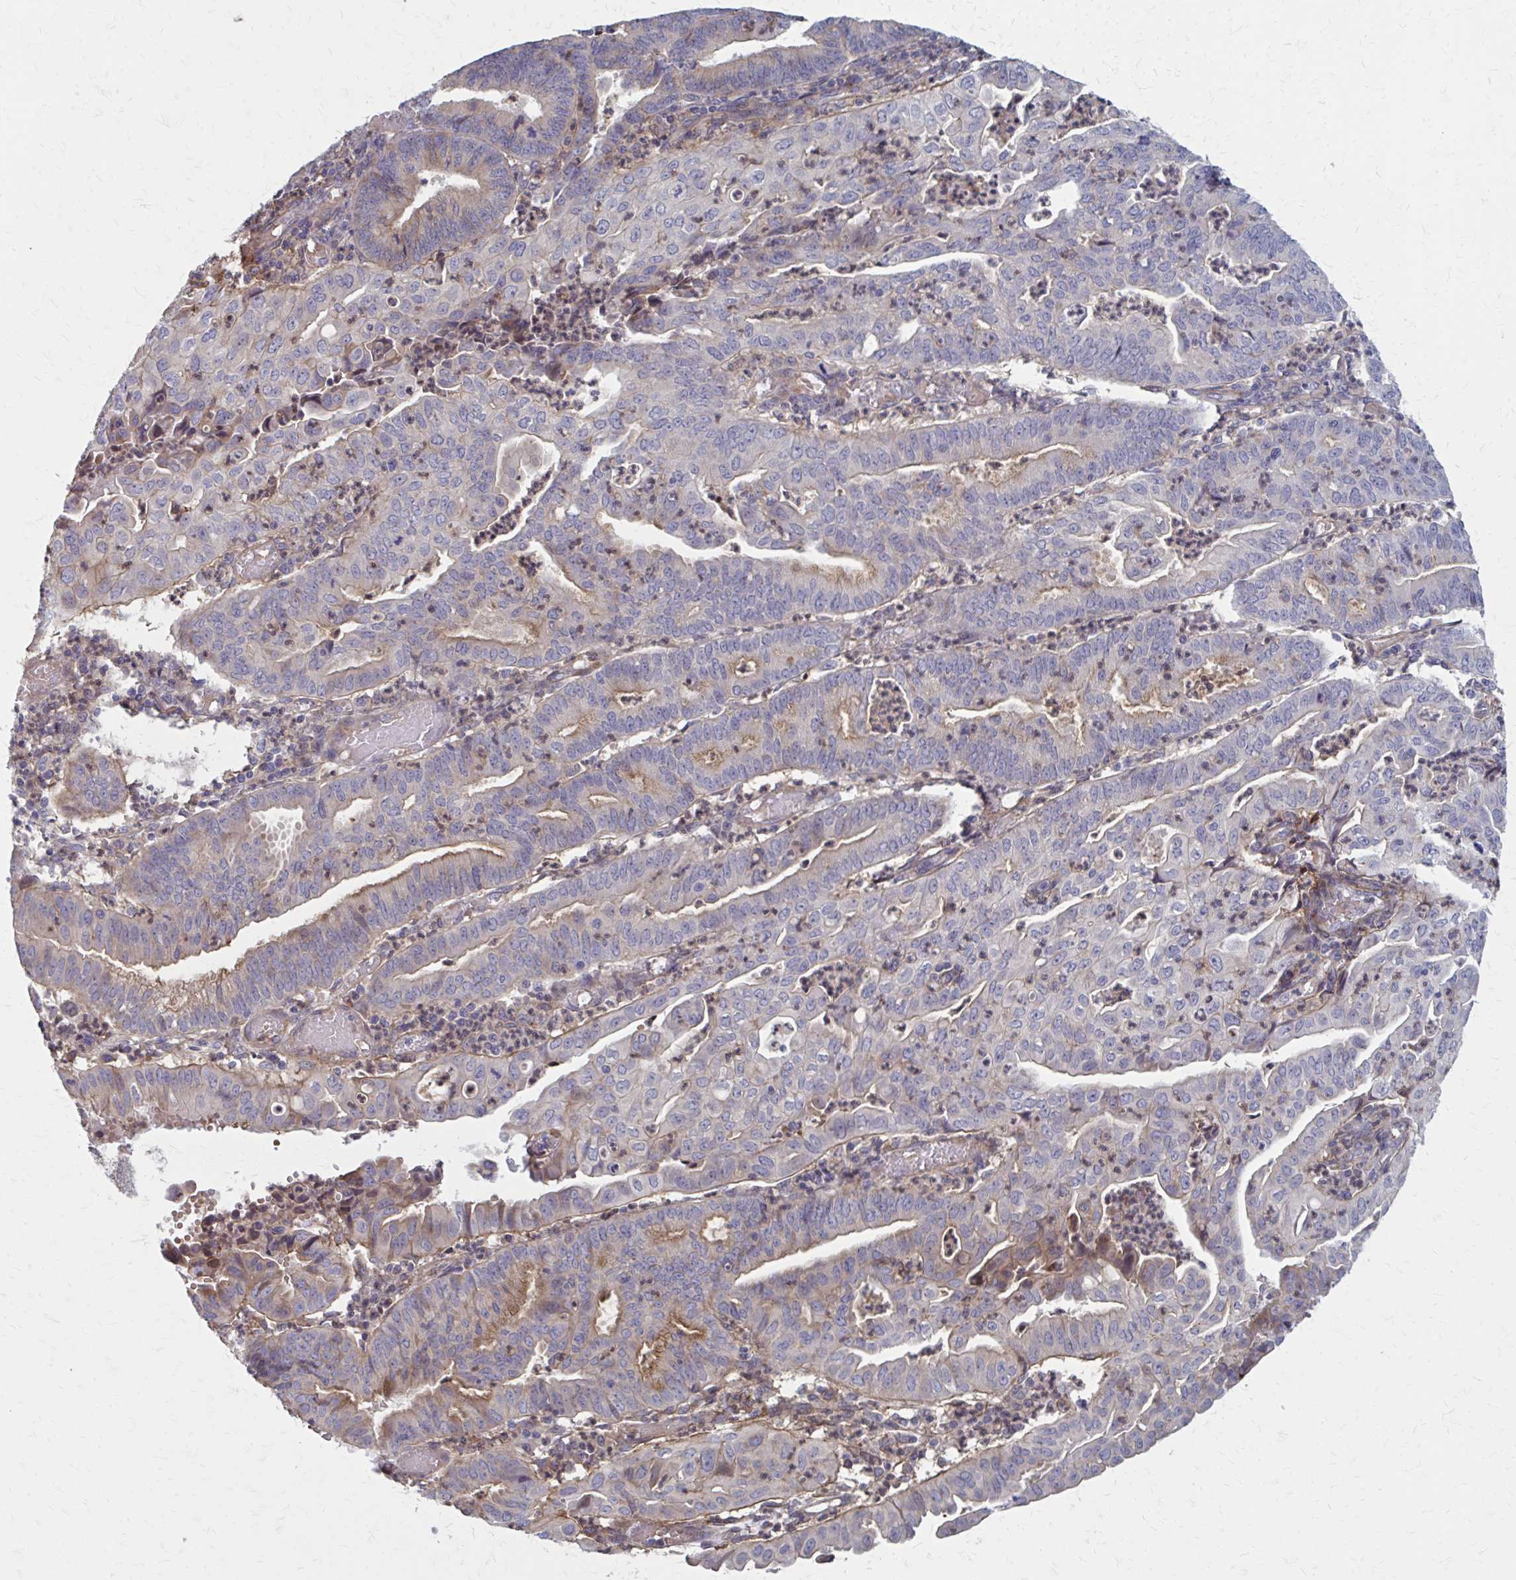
{"staining": {"intensity": "moderate", "quantity": "<25%", "location": "cytoplasmic/membranous"}, "tissue": "endometrial cancer", "cell_type": "Tumor cells", "image_type": "cancer", "snomed": [{"axis": "morphology", "description": "Adenocarcinoma, NOS"}, {"axis": "topography", "description": "Endometrium"}], "caption": "Approximately <25% of tumor cells in endometrial cancer (adenocarcinoma) exhibit moderate cytoplasmic/membranous protein expression as visualized by brown immunohistochemical staining.", "gene": "MMP14", "patient": {"sex": "female", "age": 60}}